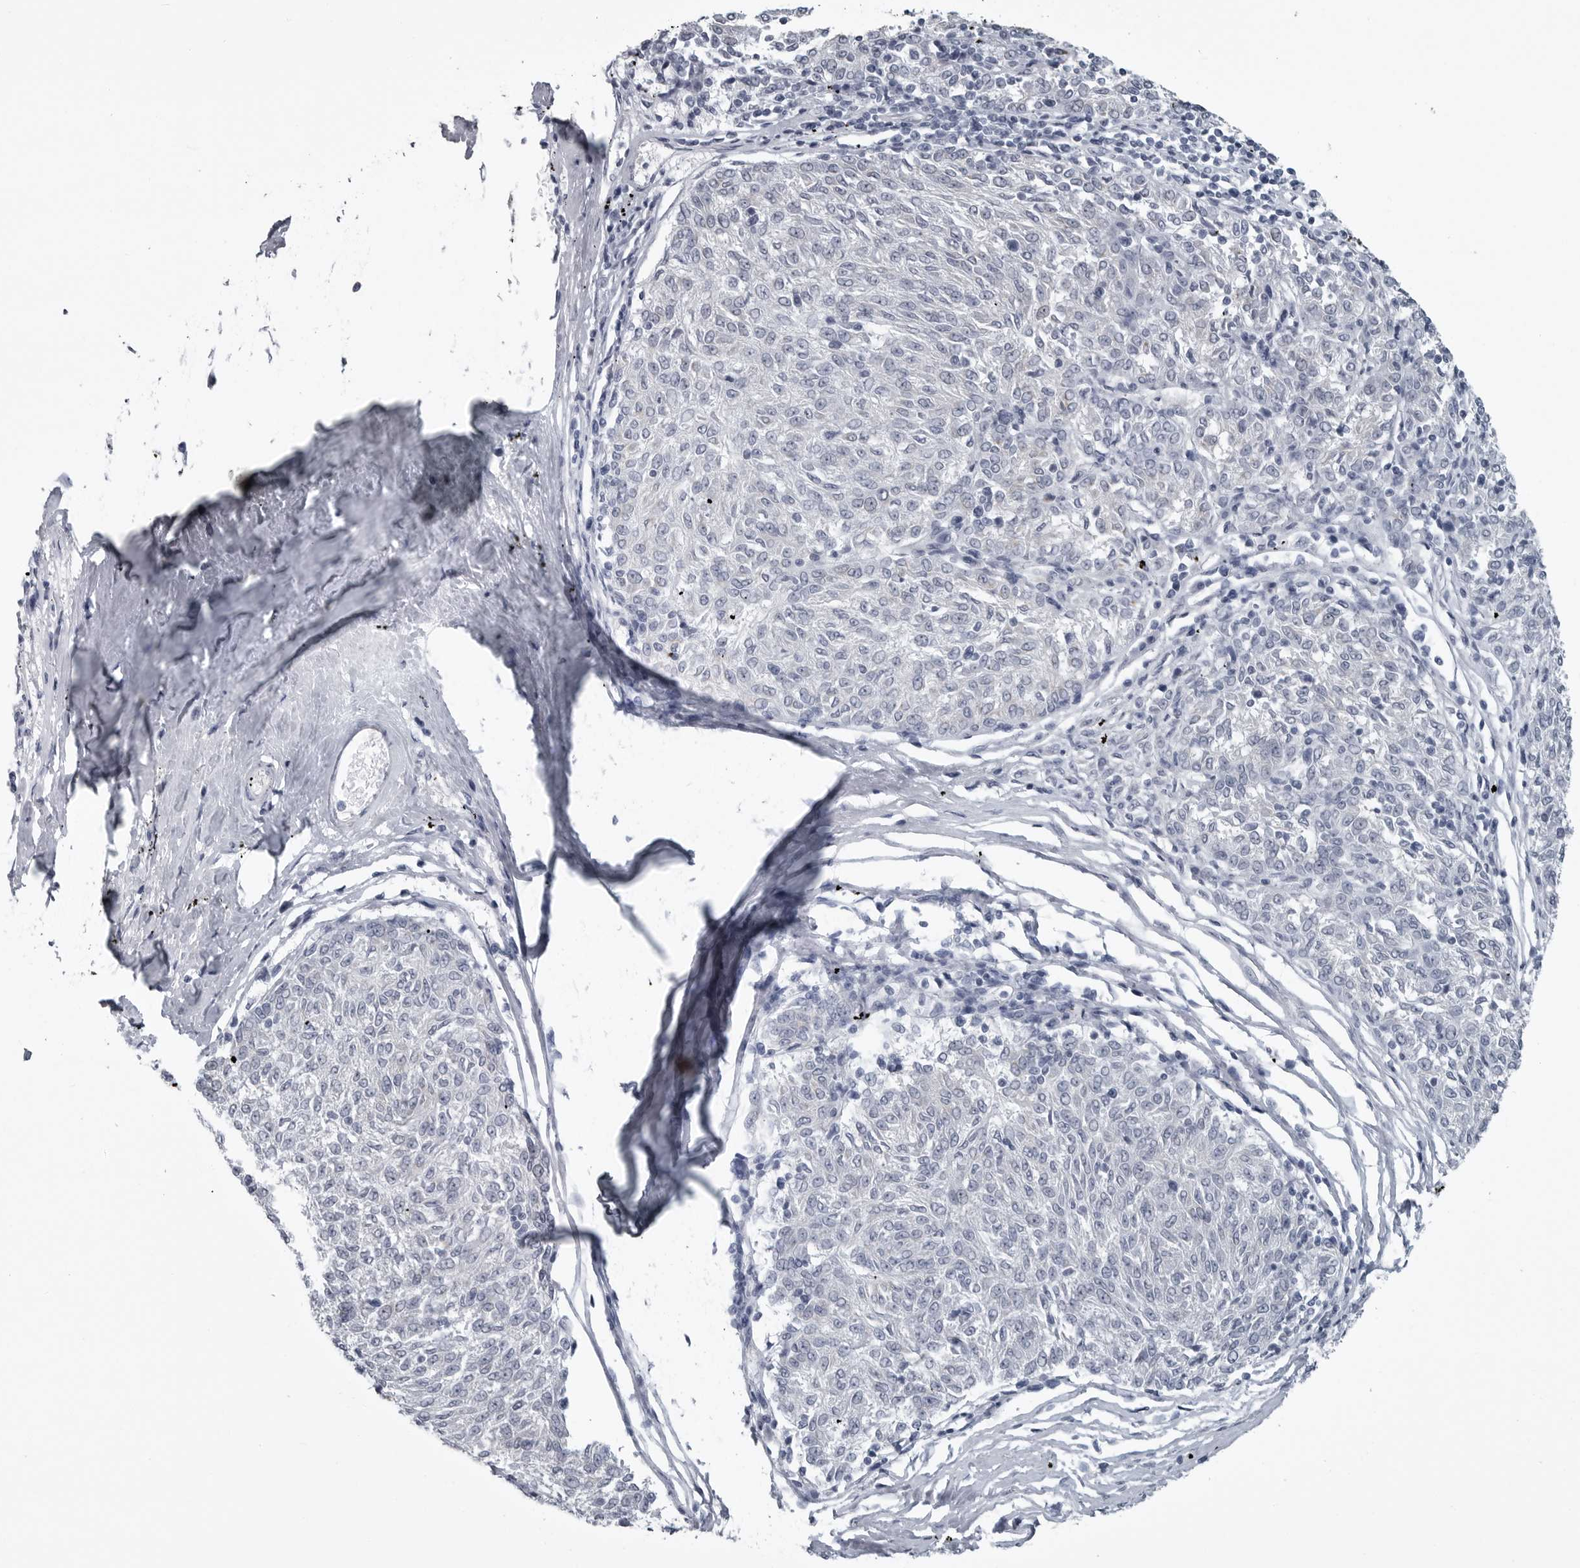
{"staining": {"intensity": "negative", "quantity": "none", "location": "none"}, "tissue": "melanoma", "cell_type": "Tumor cells", "image_type": "cancer", "snomed": [{"axis": "morphology", "description": "Malignant melanoma, NOS"}, {"axis": "topography", "description": "Skin"}], "caption": "A high-resolution micrograph shows immunohistochemistry staining of malignant melanoma, which shows no significant positivity in tumor cells.", "gene": "MYOC", "patient": {"sex": "female", "age": 72}}